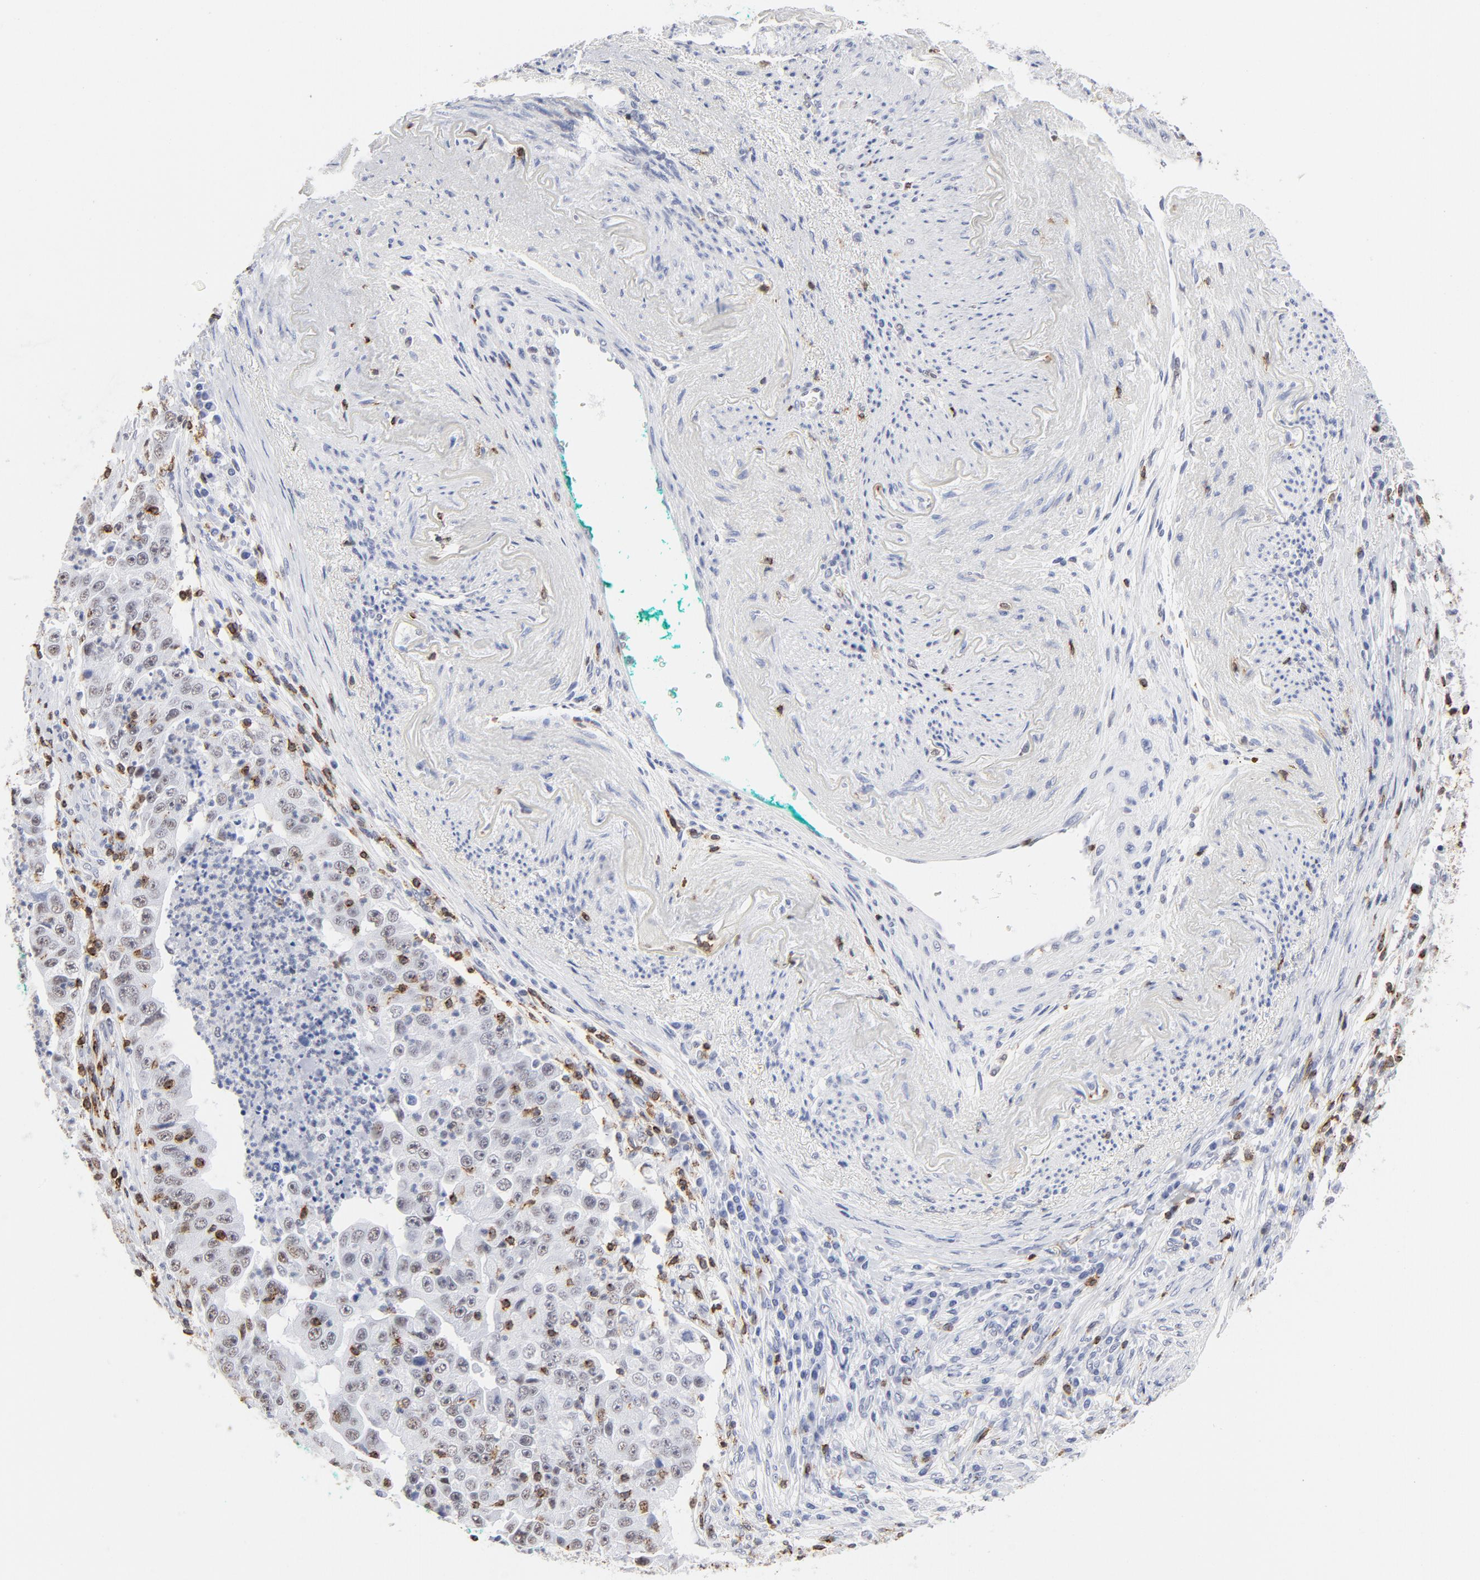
{"staining": {"intensity": "weak", "quantity": ">75%", "location": "nuclear"}, "tissue": "lung cancer", "cell_type": "Tumor cells", "image_type": "cancer", "snomed": [{"axis": "morphology", "description": "Squamous cell carcinoma, NOS"}, {"axis": "topography", "description": "Lung"}], "caption": "Immunohistochemical staining of squamous cell carcinoma (lung) reveals low levels of weak nuclear positivity in about >75% of tumor cells.", "gene": "CD2", "patient": {"sex": "male", "age": 64}}